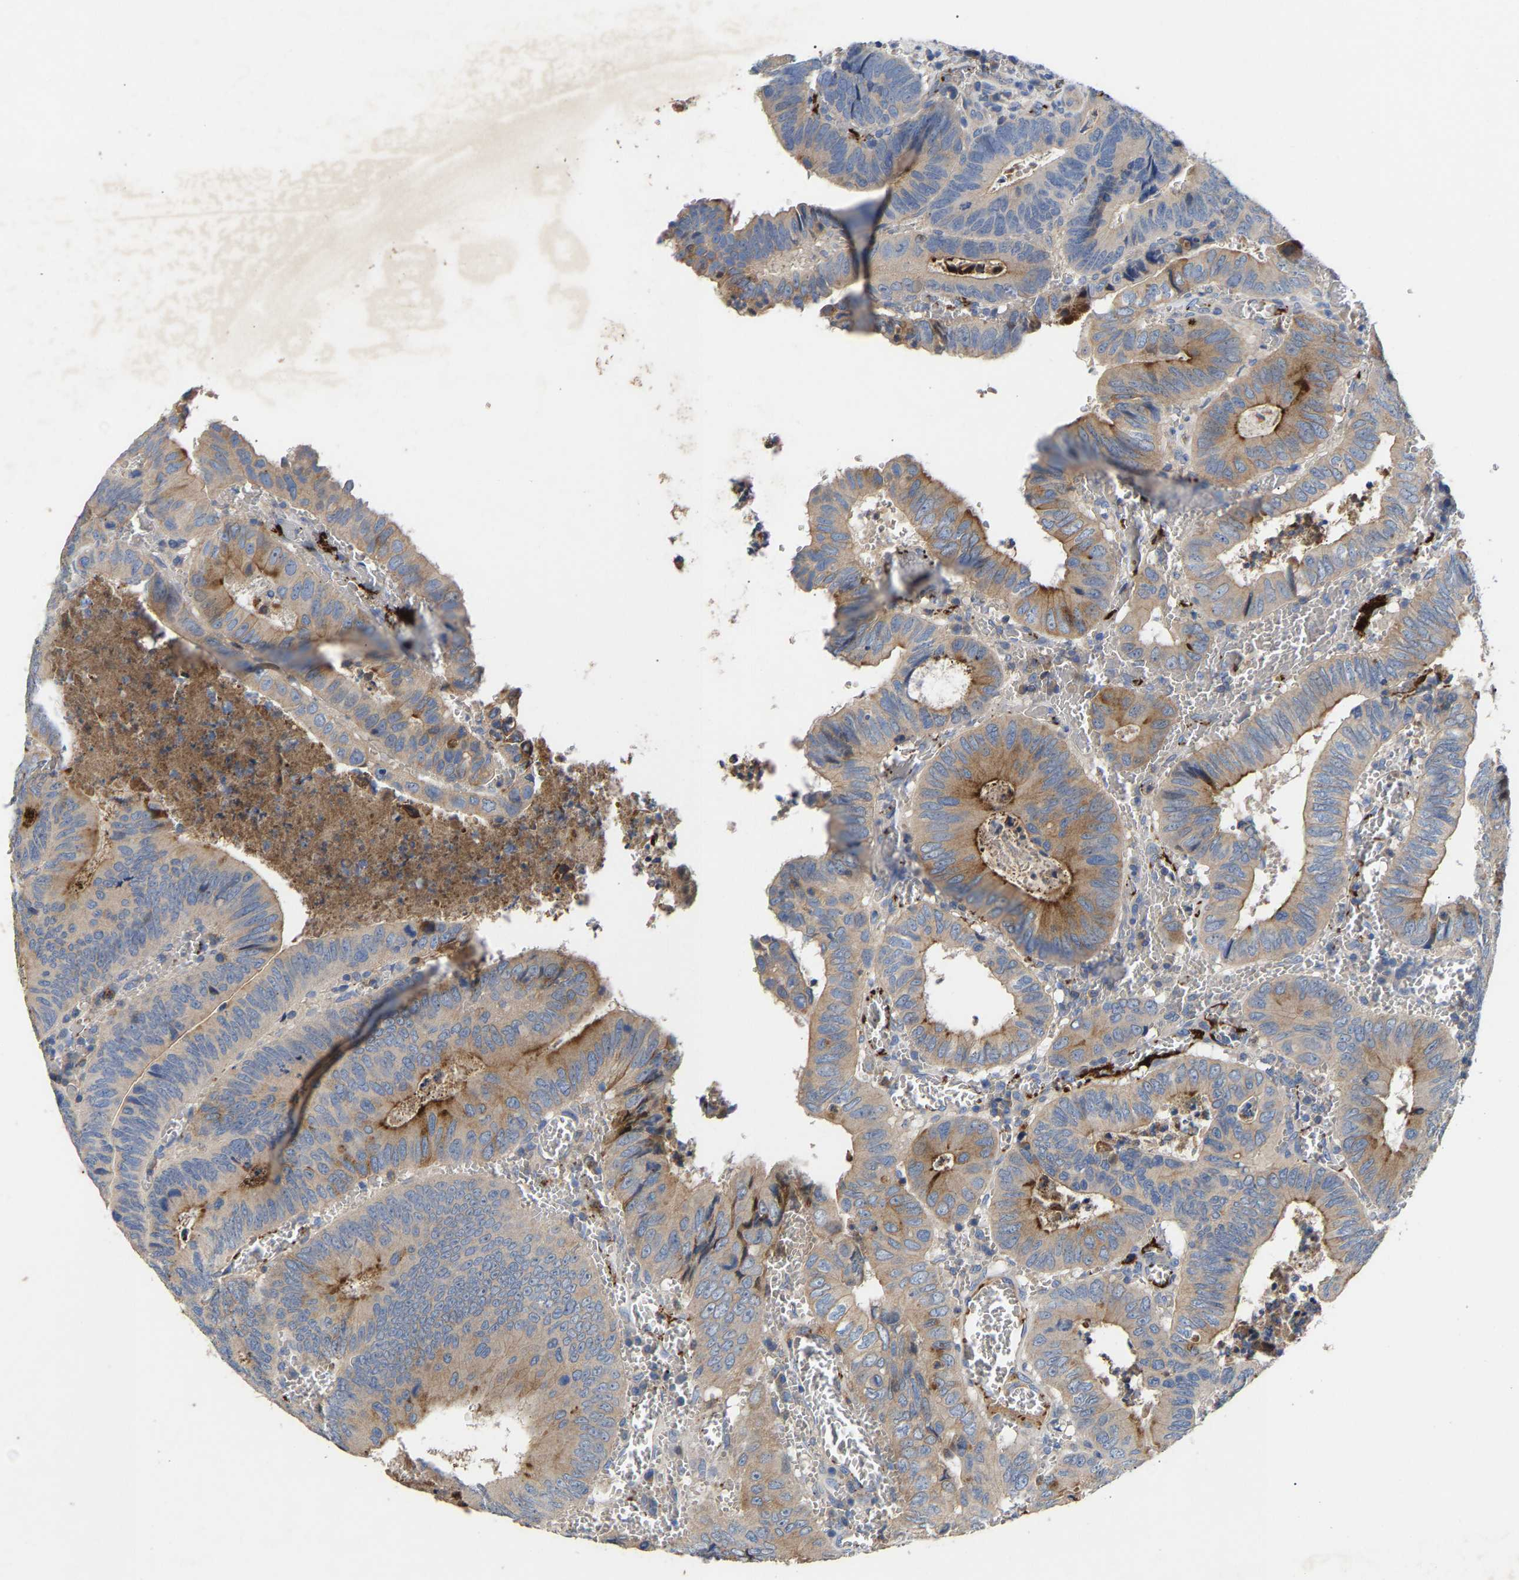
{"staining": {"intensity": "moderate", "quantity": "<25%", "location": "cytoplasmic/membranous"}, "tissue": "colorectal cancer", "cell_type": "Tumor cells", "image_type": "cancer", "snomed": [{"axis": "morphology", "description": "Inflammation, NOS"}, {"axis": "morphology", "description": "Adenocarcinoma, NOS"}, {"axis": "topography", "description": "Colon"}], "caption": "Moderate cytoplasmic/membranous positivity for a protein is appreciated in about <25% of tumor cells of adenocarcinoma (colorectal) using IHC.", "gene": "CCDC171", "patient": {"sex": "male", "age": 72}}